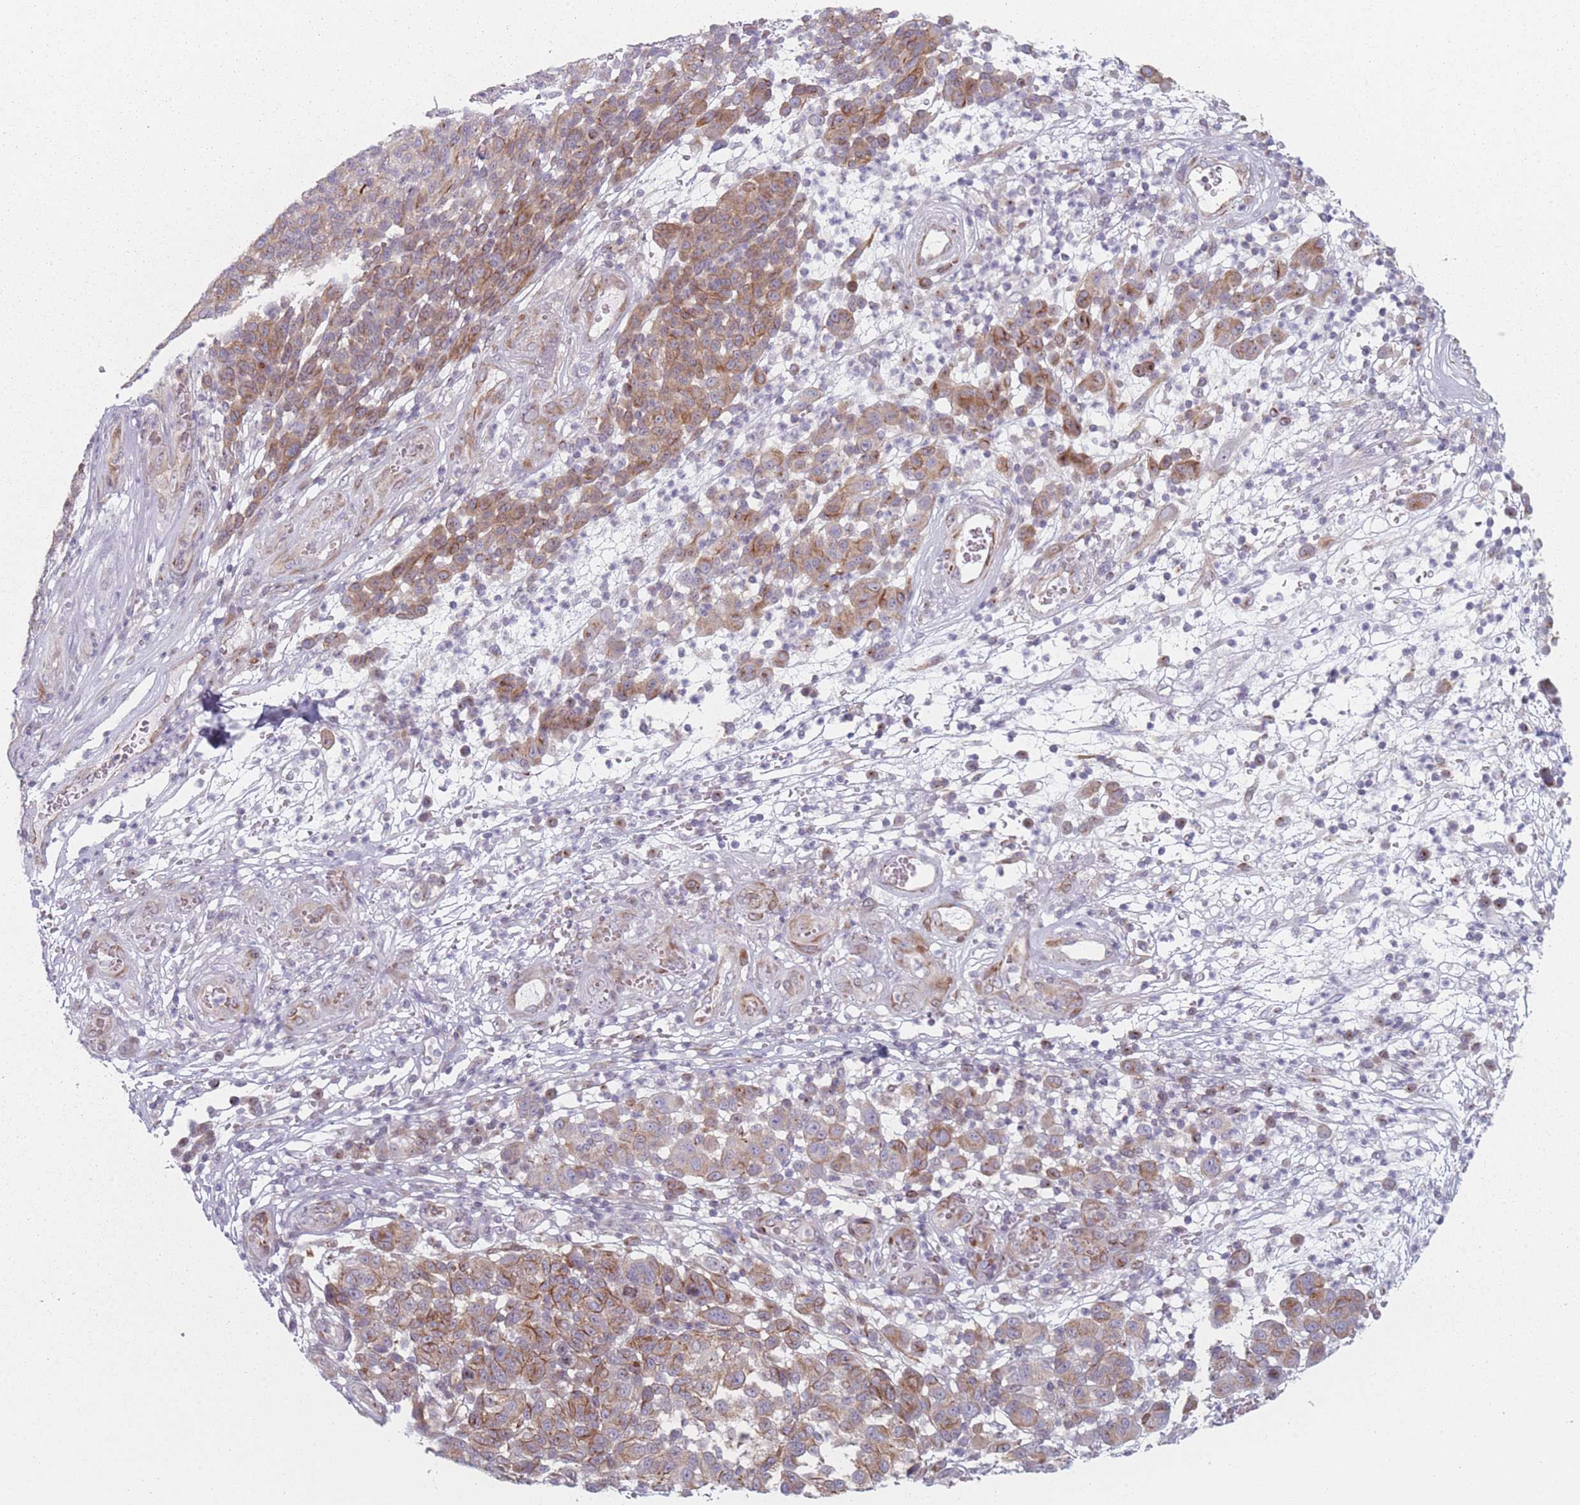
{"staining": {"intensity": "moderate", "quantity": "25%-75%", "location": "cytoplasmic/membranous"}, "tissue": "melanoma", "cell_type": "Tumor cells", "image_type": "cancer", "snomed": [{"axis": "morphology", "description": "Malignant melanoma, NOS"}, {"axis": "topography", "description": "Skin"}], "caption": "Approximately 25%-75% of tumor cells in human melanoma display moderate cytoplasmic/membranous protein positivity as visualized by brown immunohistochemical staining.", "gene": "RNF4", "patient": {"sex": "male", "age": 49}}